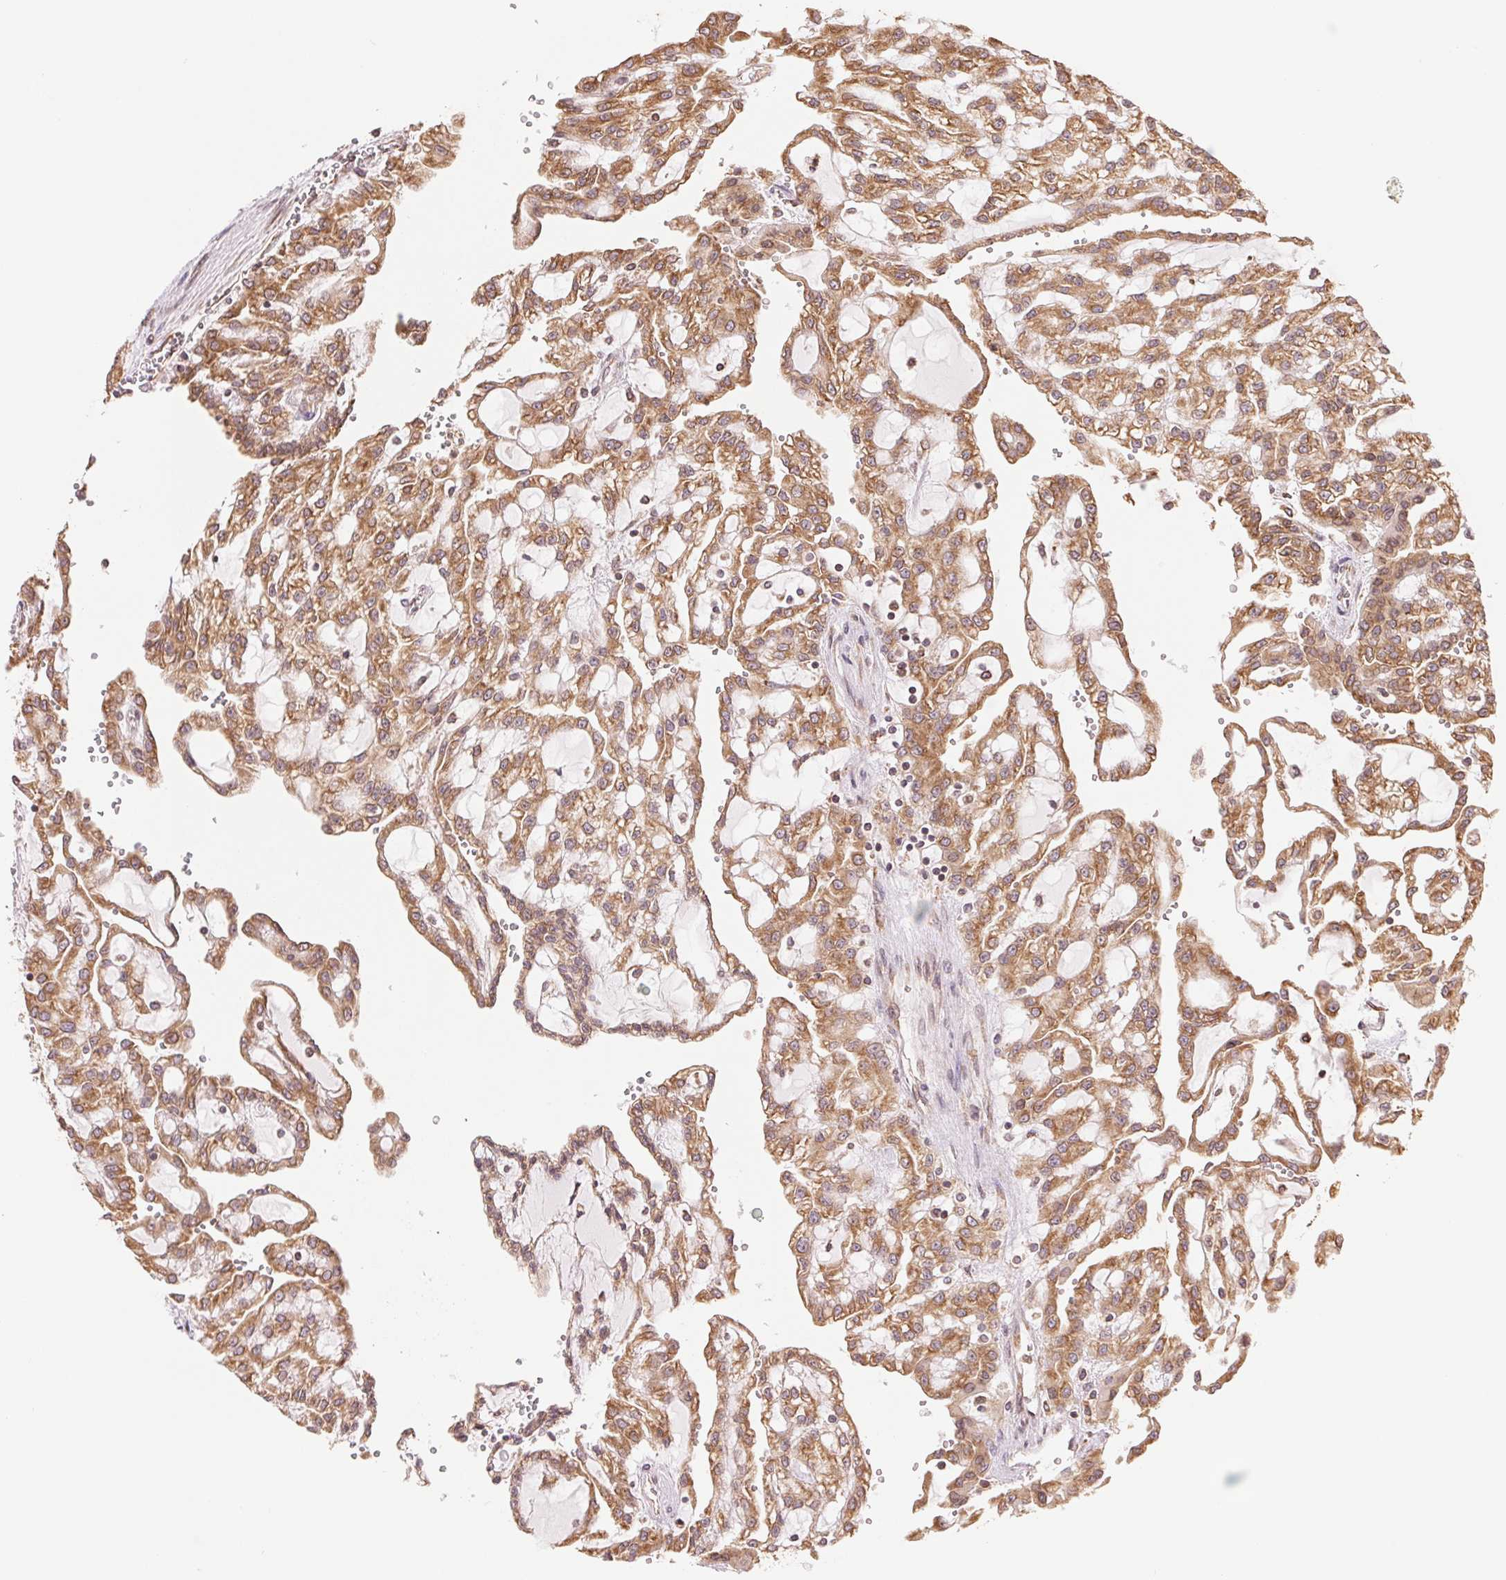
{"staining": {"intensity": "moderate", "quantity": ">75%", "location": "cytoplasmic/membranous"}, "tissue": "renal cancer", "cell_type": "Tumor cells", "image_type": "cancer", "snomed": [{"axis": "morphology", "description": "Adenocarcinoma, NOS"}, {"axis": "topography", "description": "Kidney"}], "caption": "About >75% of tumor cells in adenocarcinoma (renal) demonstrate moderate cytoplasmic/membranous protein expression as visualized by brown immunohistochemical staining.", "gene": "RPN1", "patient": {"sex": "male", "age": 63}}